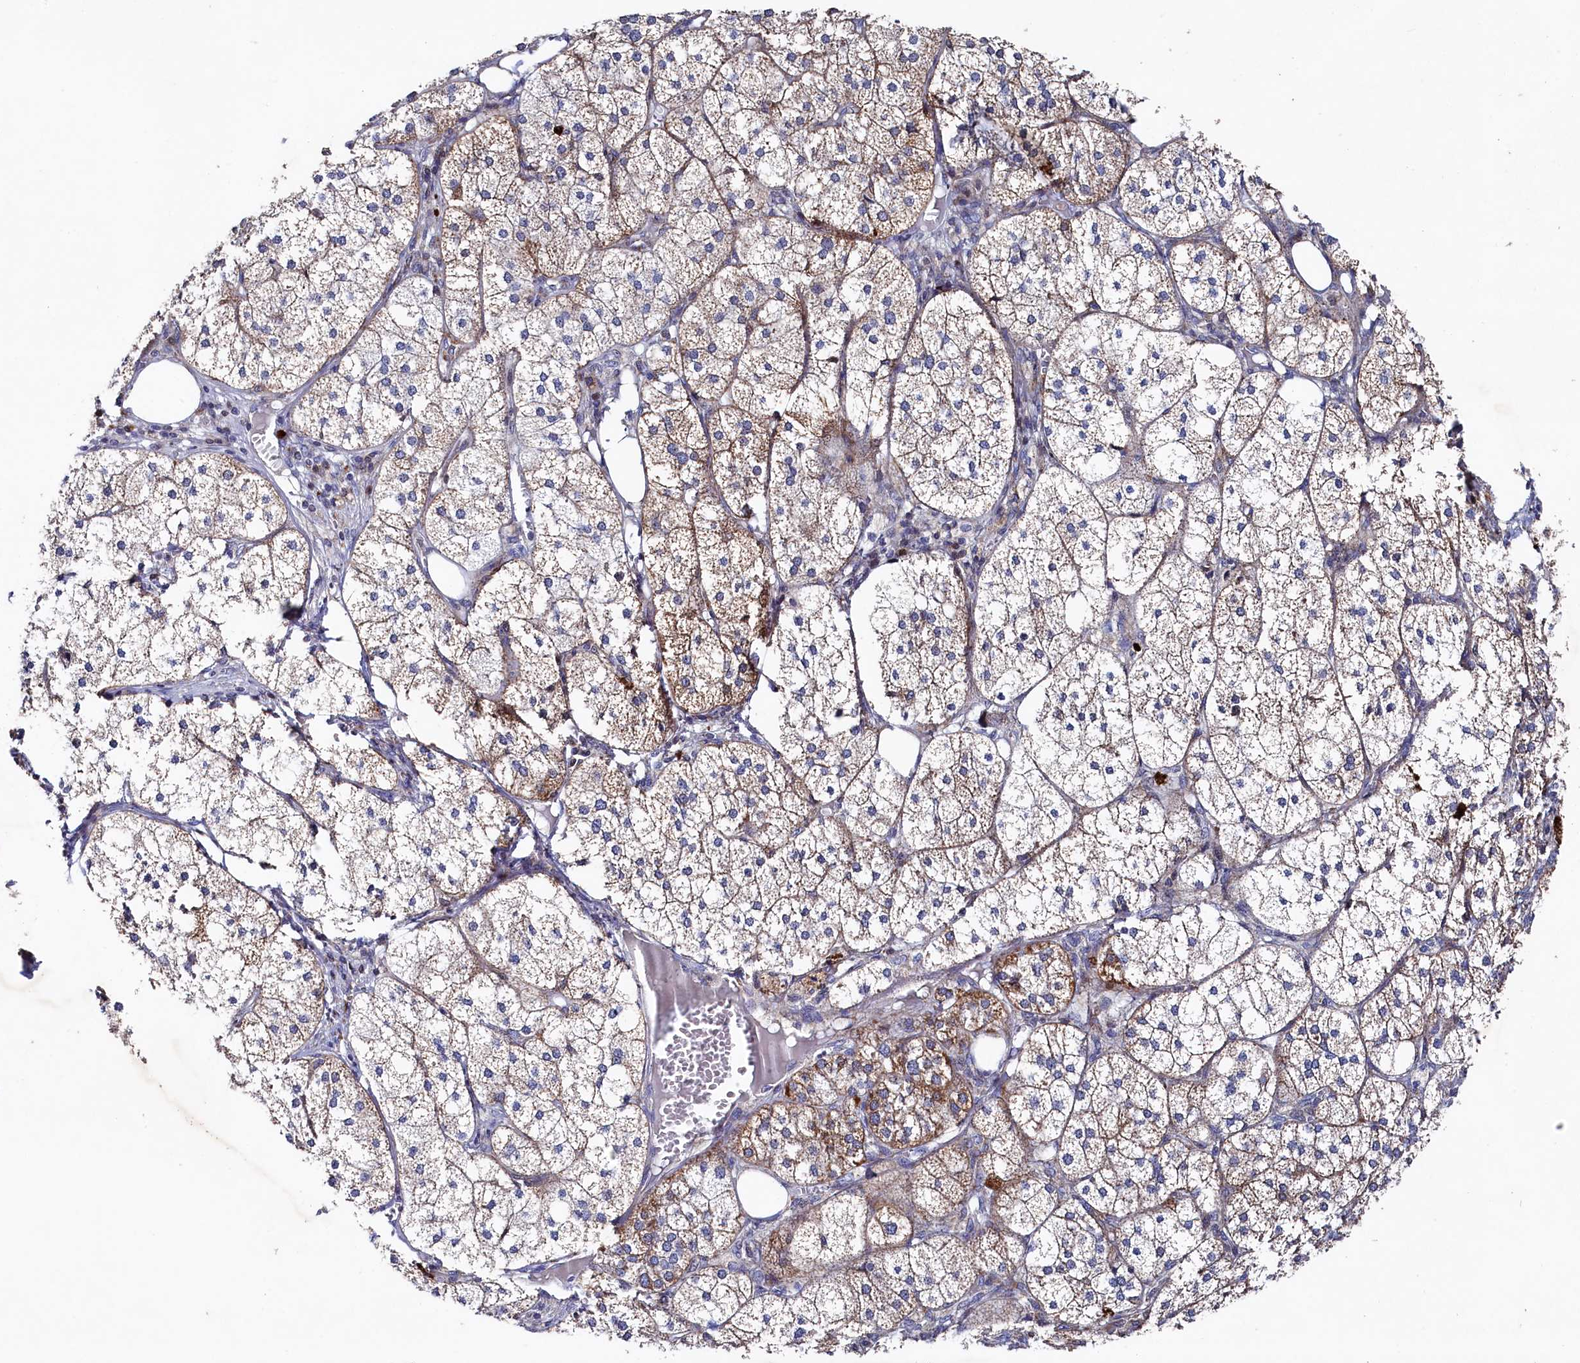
{"staining": {"intensity": "moderate", "quantity": ">75%", "location": "cytoplasmic/membranous"}, "tissue": "adrenal gland", "cell_type": "Glandular cells", "image_type": "normal", "snomed": [{"axis": "morphology", "description": "Normal tissue, NOS"}, {"axis": "topography", "description": "Adrenal gland"}], "caption": "Glandular cells exhibit moderate cytoplasmic/membranous positivity in about >75% of cells in benign adrenal gland.", "gene": "CHCHD1", "patient": {"sex": "female", "age": 61}}